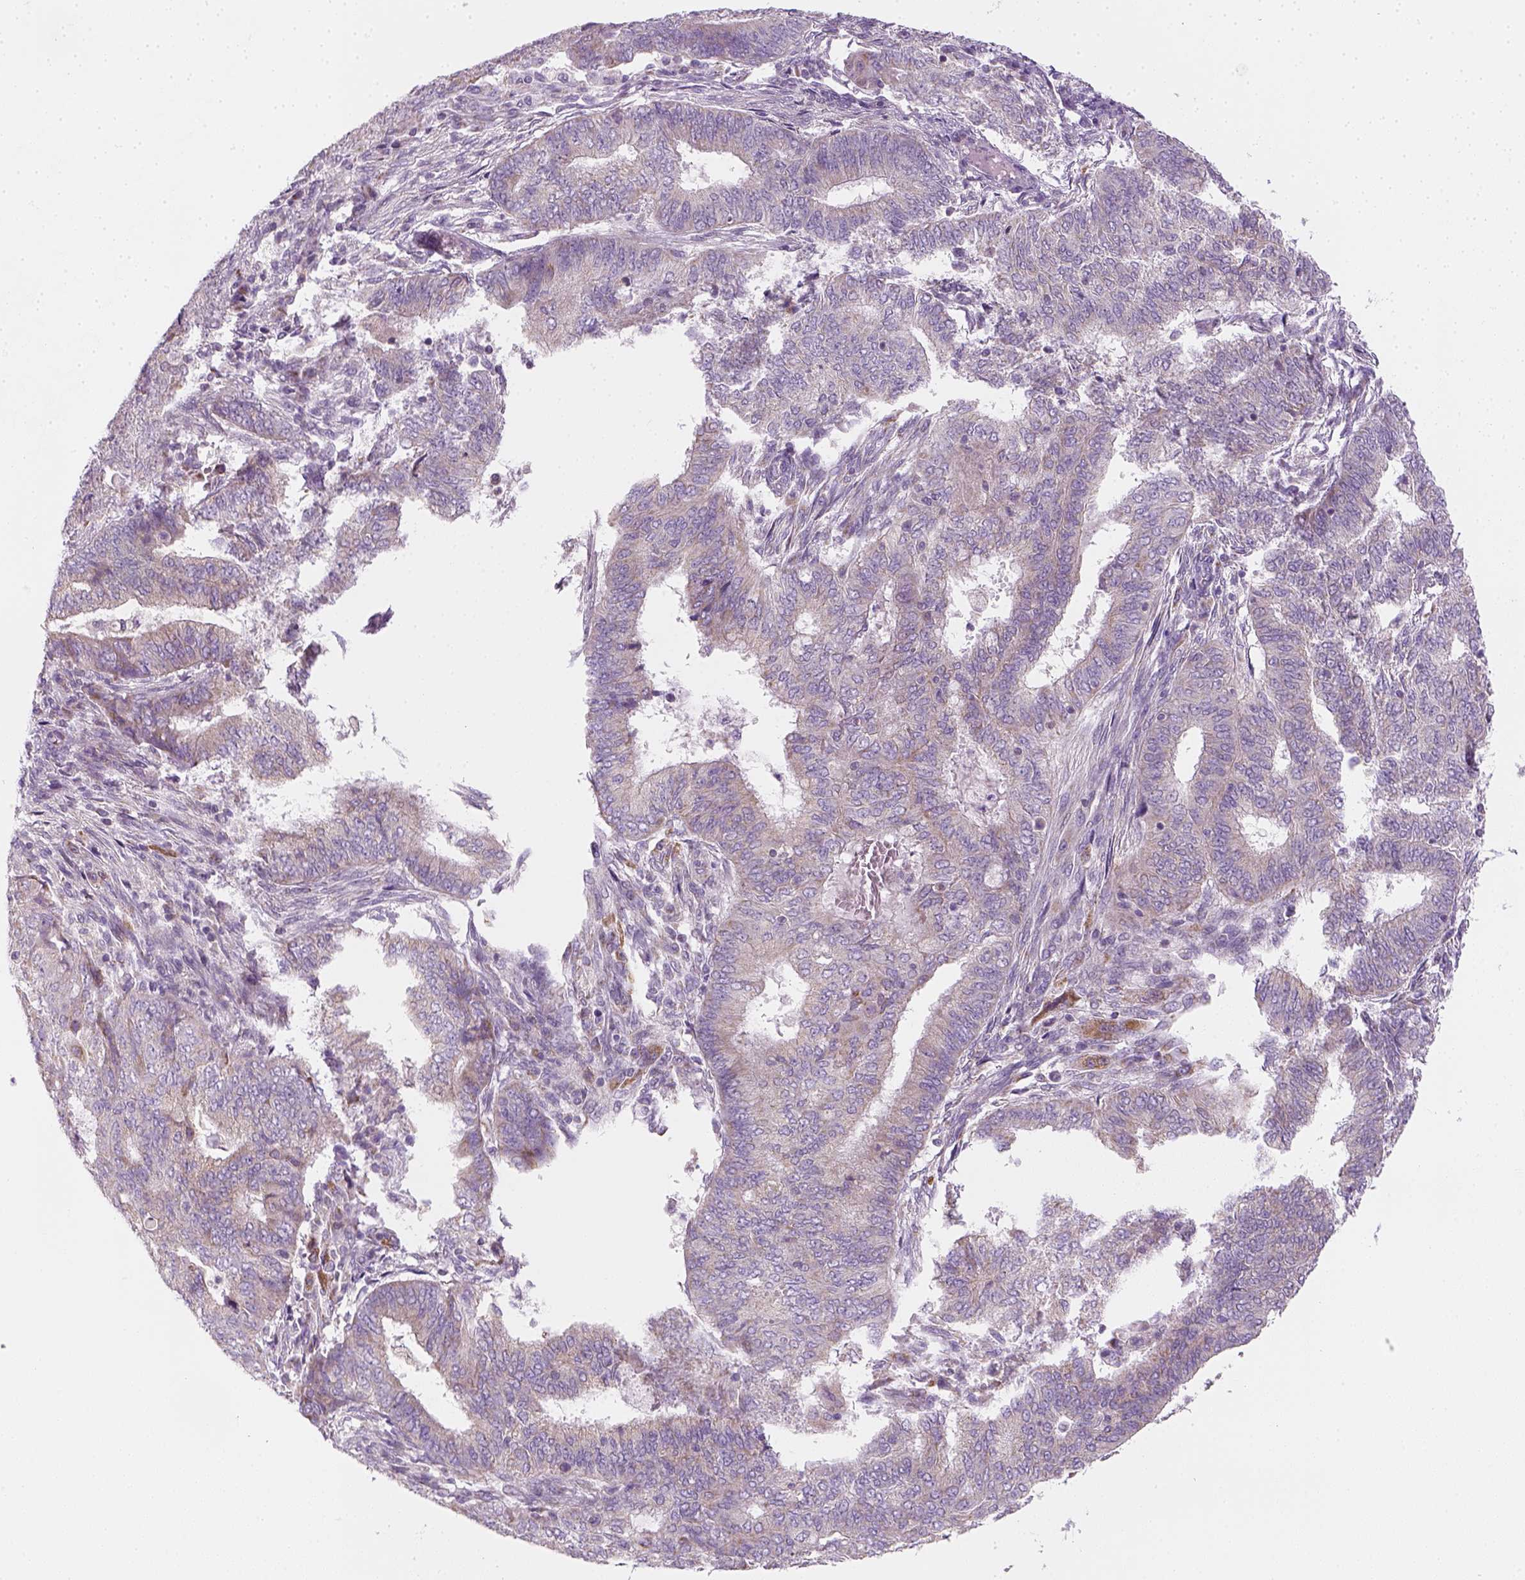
{"staining": {"intensity": "negative", "quantity": "none", "location": "none"}, "tissue": "endometrial cancer", "cell_type": "Tumor cells", "image_type": "cancer", "snomed": [{"axis": "morphology", "description": "Adenocarcinoma, NOS"}, {"axis": "topography", "description": "Endometrium"}], "caption": "Tumor cells are negative for brown protein staining in endometrial cancer (adenocarcinoma).", "gene": "AWAT2", "patient": {"sex": "female", "age": 62}}